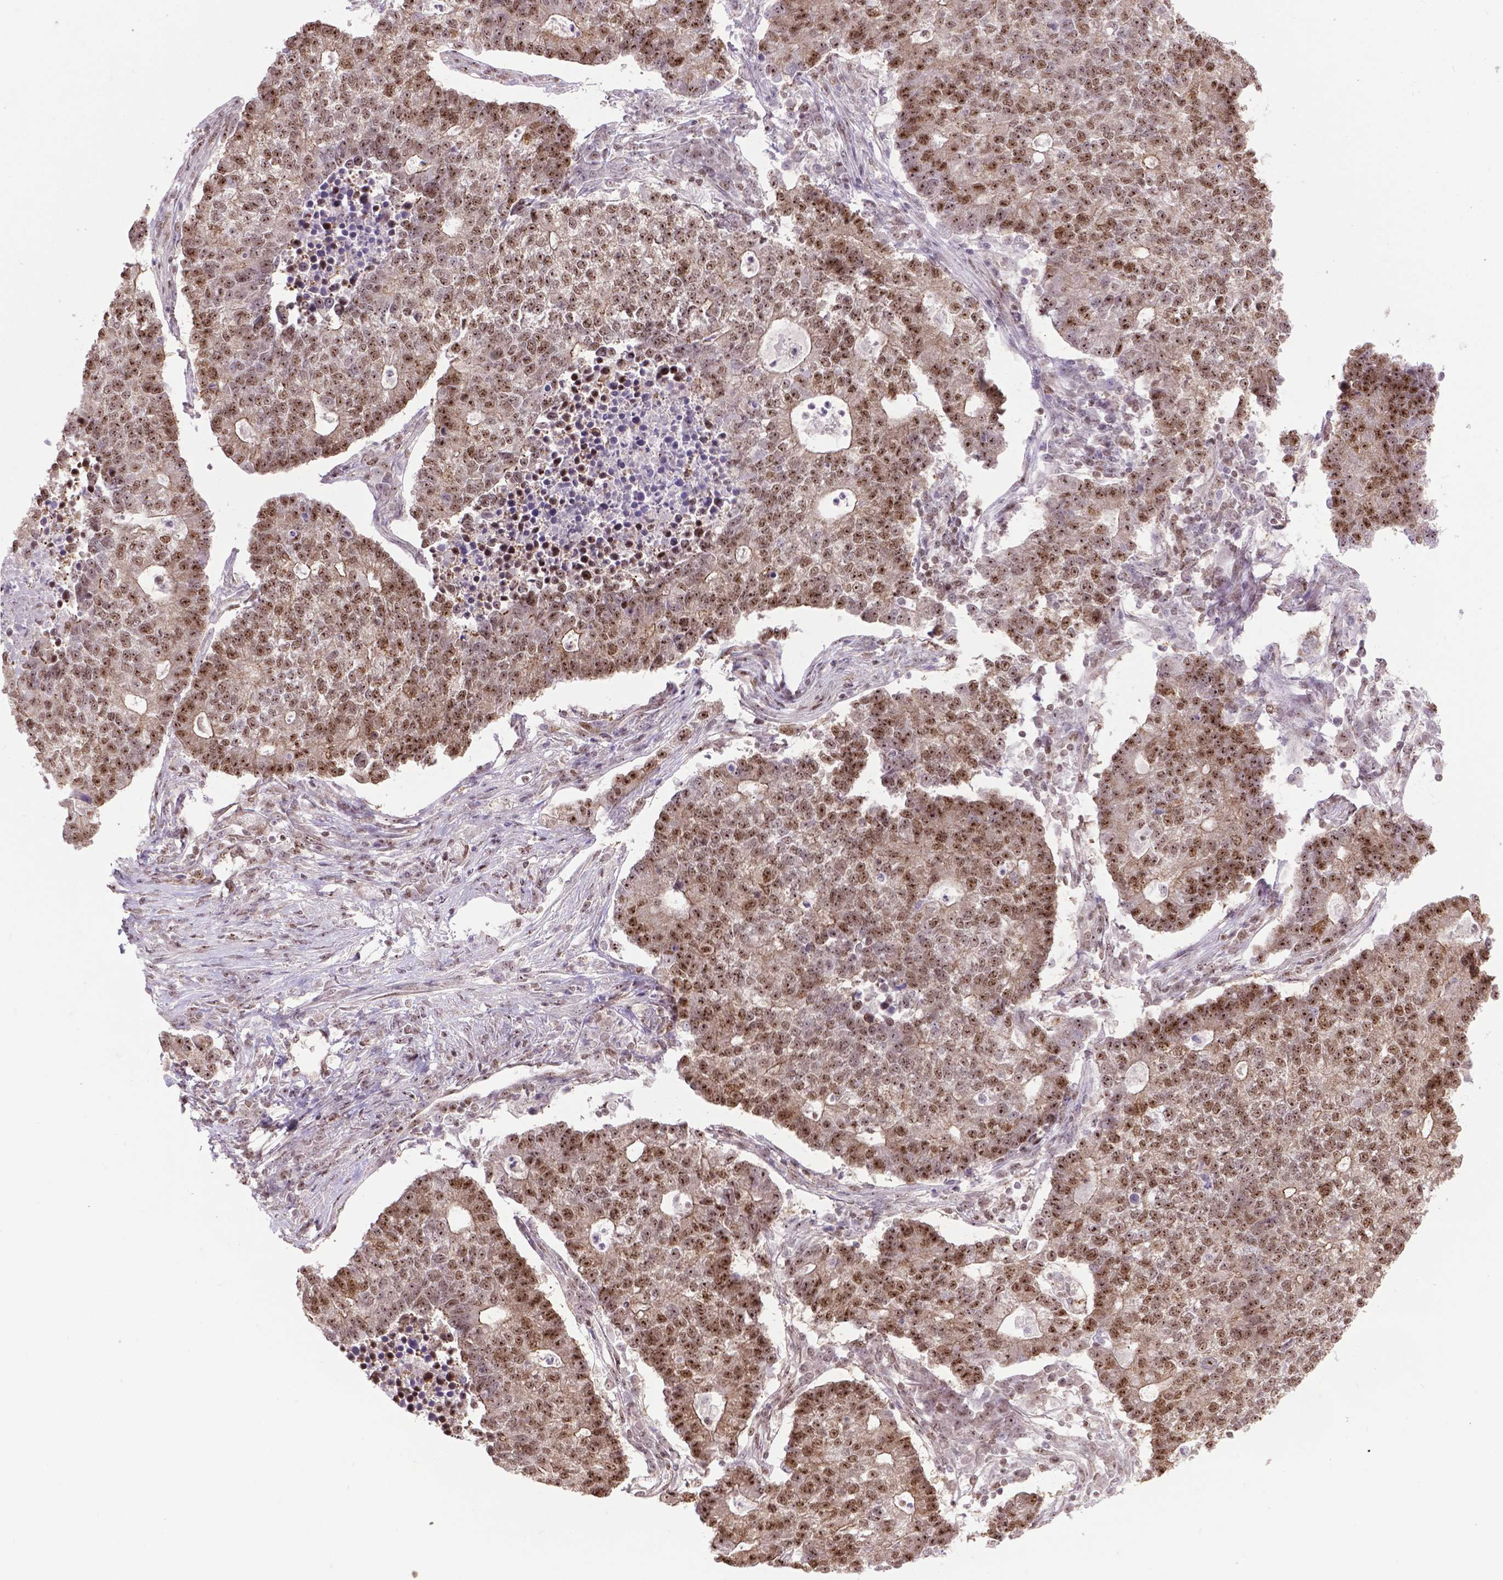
{"staining": {"intensity": "moderate", "quantity": ">75%", "location": "nuclear"}, "tissue": "lung cancer", "cell_type": "Tumor cells", "image_type": "cancer", "snomed": [{"axis": "morphology", "description": "Adenocarcinoma, NOS"}, {"axis": "topography", "description": "Lung"}], "caption": "This image demonstrates lung cancer (adenocarcinoma) stained with immunohistochemistry to label a protein in brown. The nuclear of tumor cells show moderate positivity for the protein. Nuclei are counter-stained blue.", "gene": "CSNK2A1", "patient": {"sex": "male", "age": 57}}